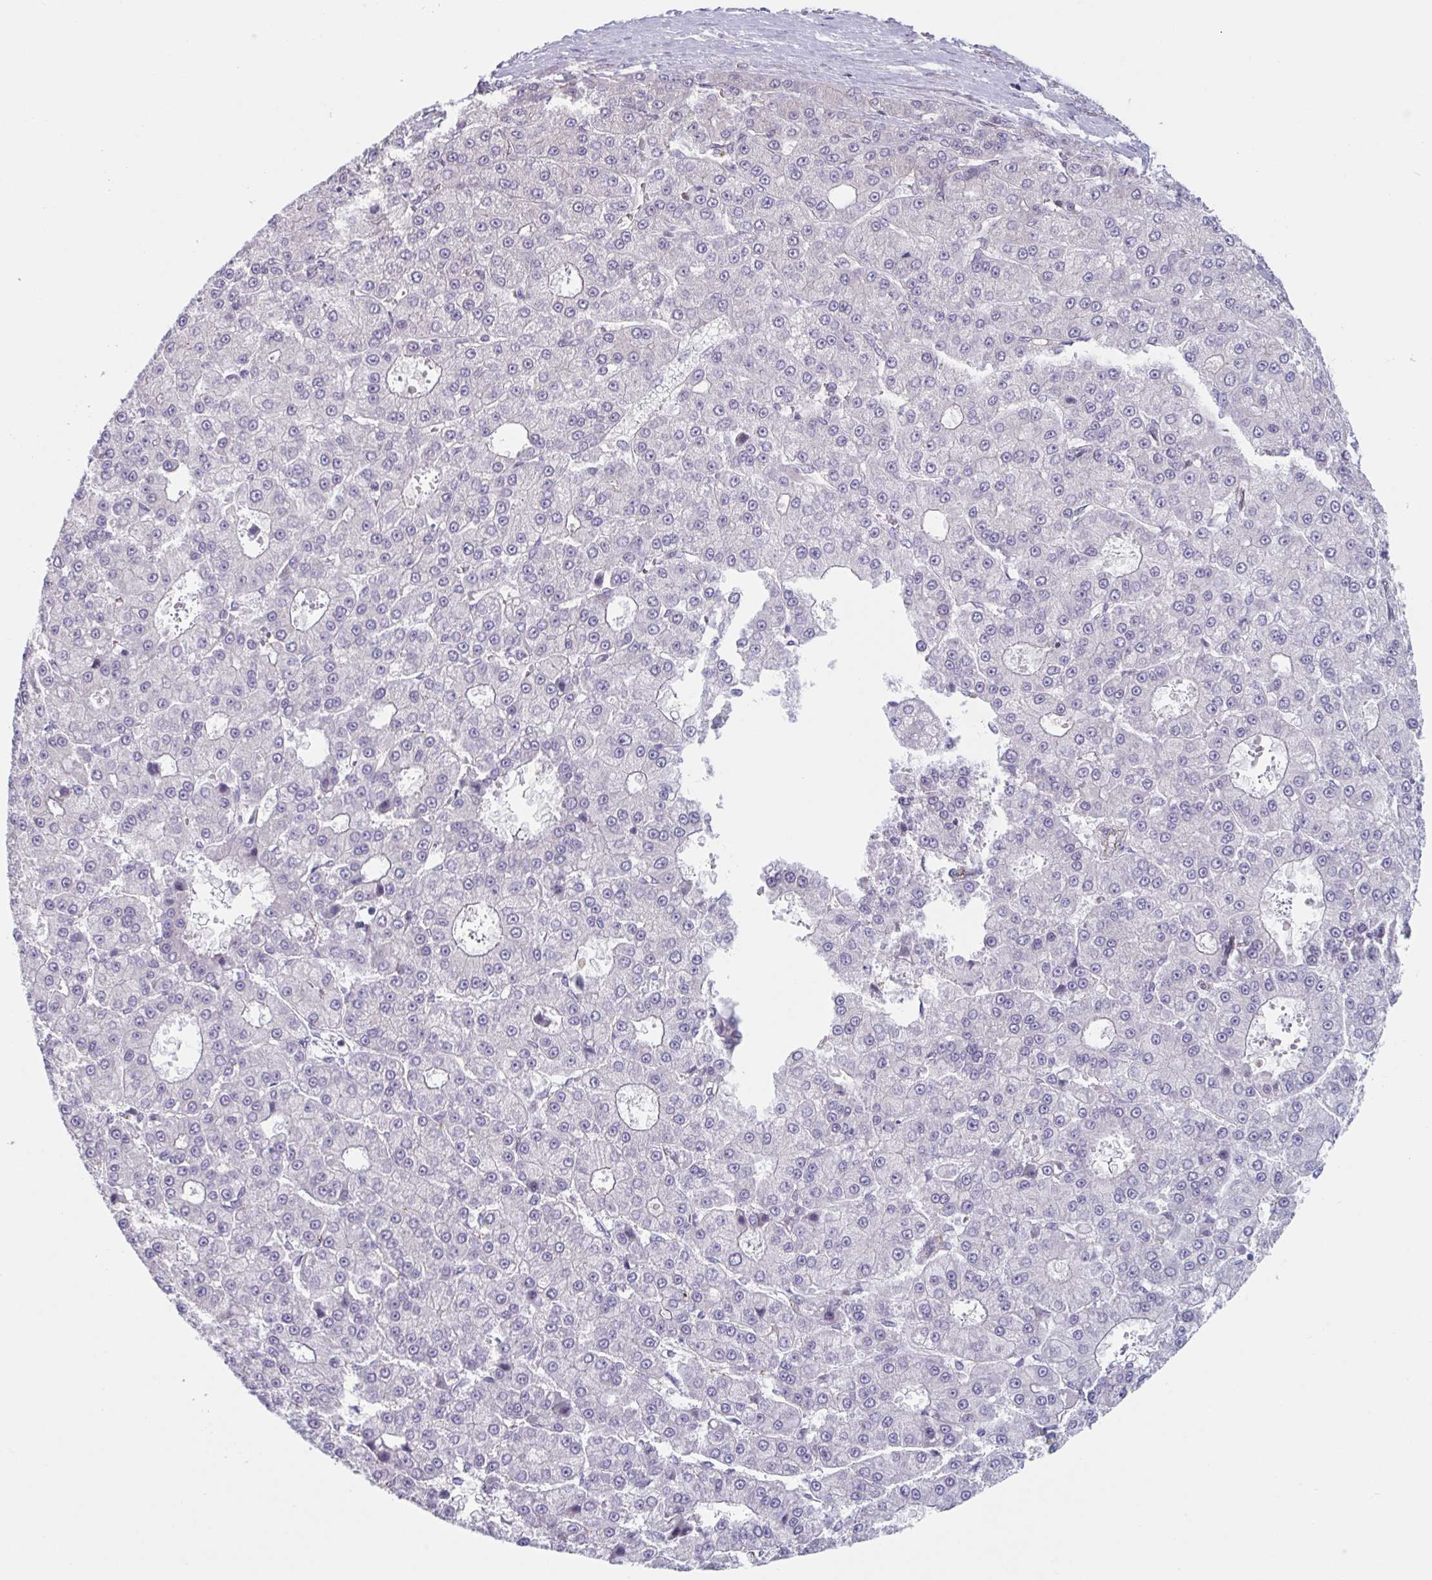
{"staining": {"intensity": "negative", "quantity": "none", "location": "none"}, "tissue": "liver cancer", "cell_type": "Tumor cells", "image_type": "cancer", "snomed": [{"axis": "morphology", "description": "Carcinoma, Hepatocellular, NOS"}, {"axis": "topography", "description": "Liver"}], "caption": "Immunohistochemistry (IHC) histopathology image of neoplastic tissue: liver cancer (hepatocellular carcinoma) stained with DAB shows no significant protein expression in tumor cells.", "gene": "TNFSF10", "patient": {"sex": "male", "age": 70}}